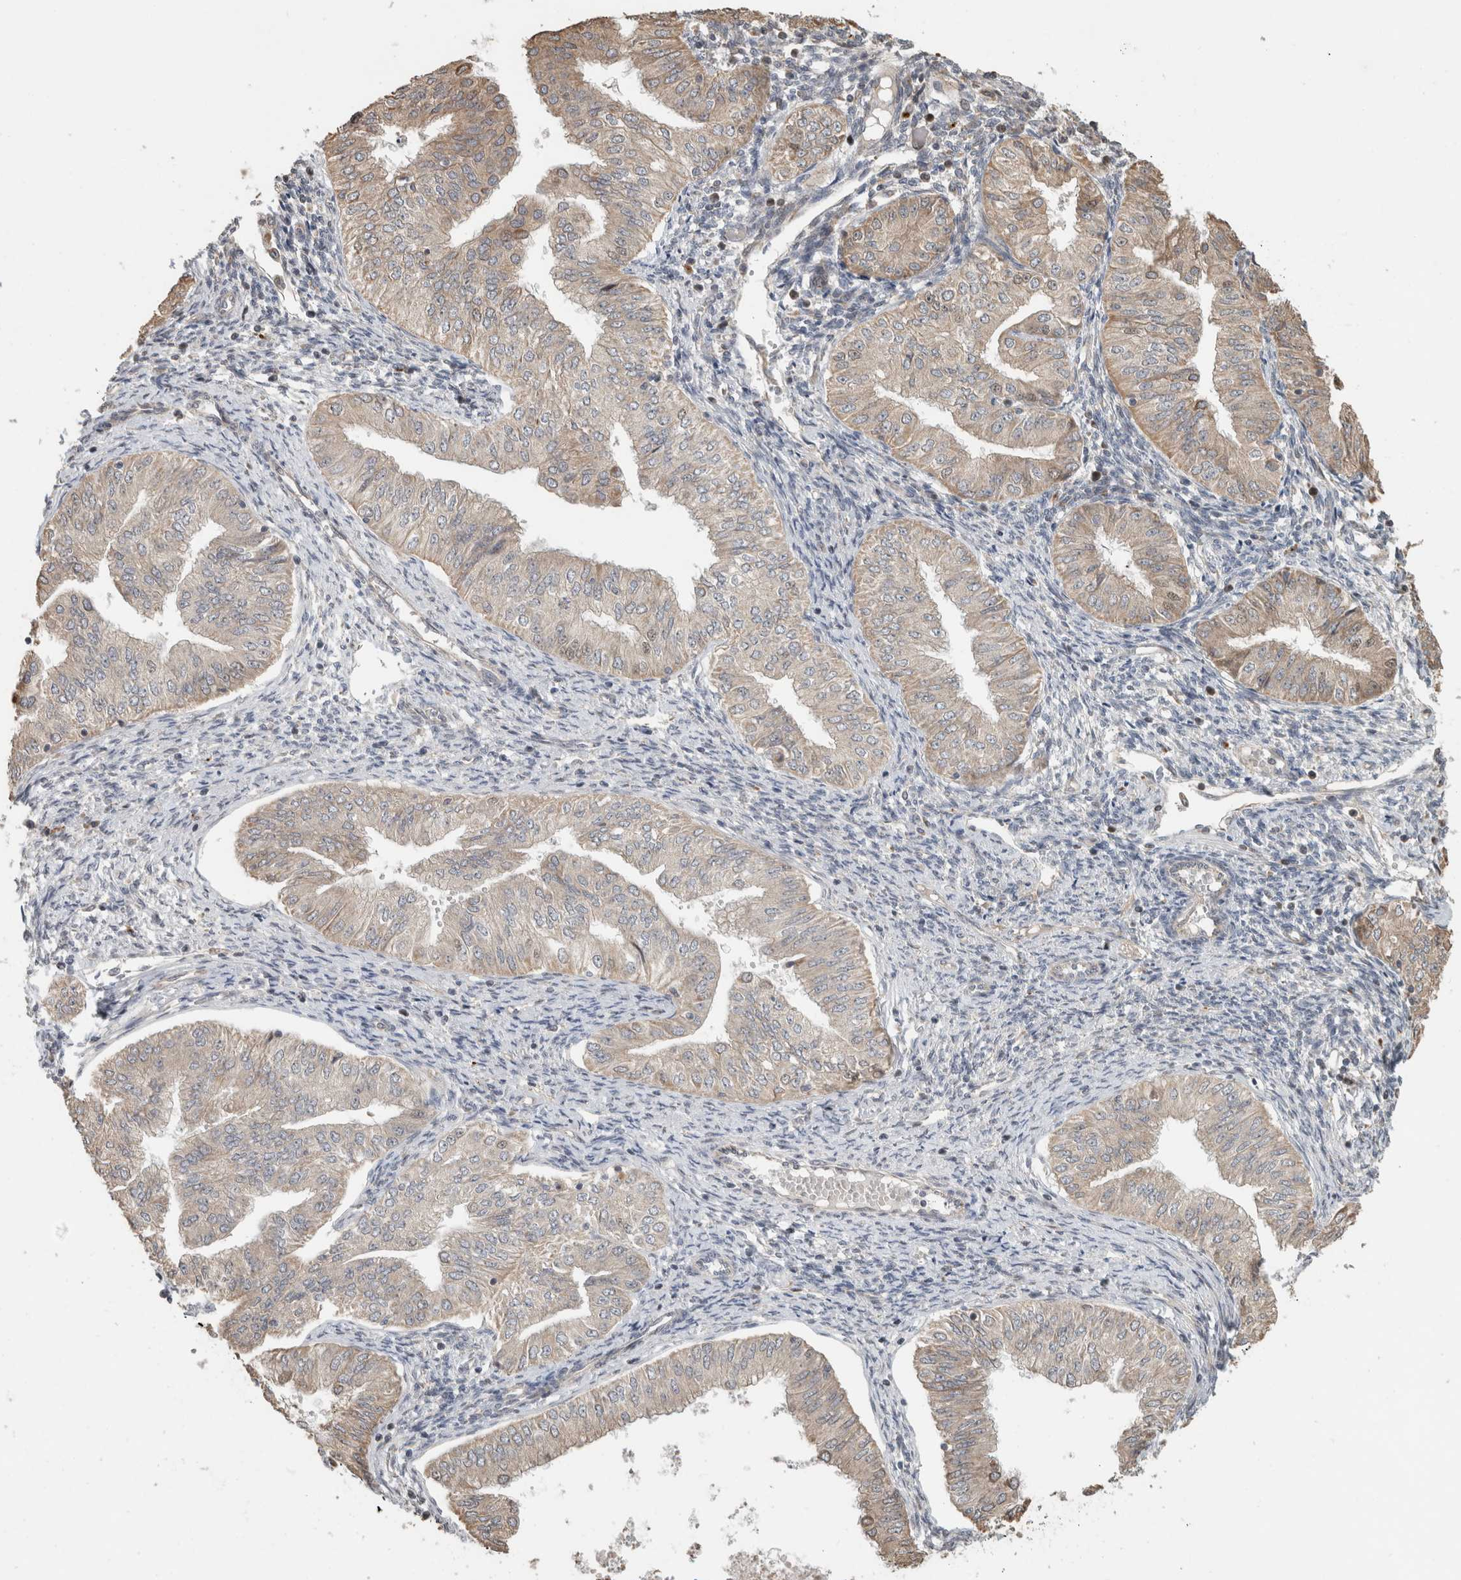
{"staining": {"intensity": "weak", "quantity": "<25%", "location": "cytoplasmic/membranous"}, "tissue": "endometrial cancer", "cell_type": "Tumor cells", "image_type": "cancer", "snomed": [{"axis": "morphology", "description": "Normal tissue, NOS"}, {"axis": "morphology", "description": "Adenocarcinoma, NOS"}, {"axis": "topography", "description": "Endometrium"}], "caption": "This is an IHC histopathology image of endometrial cancer (adenocarcinoma). There is no staining in tumor cells.", "gene": "GINS4", "patient": {"sex": "female", "age": 53}}